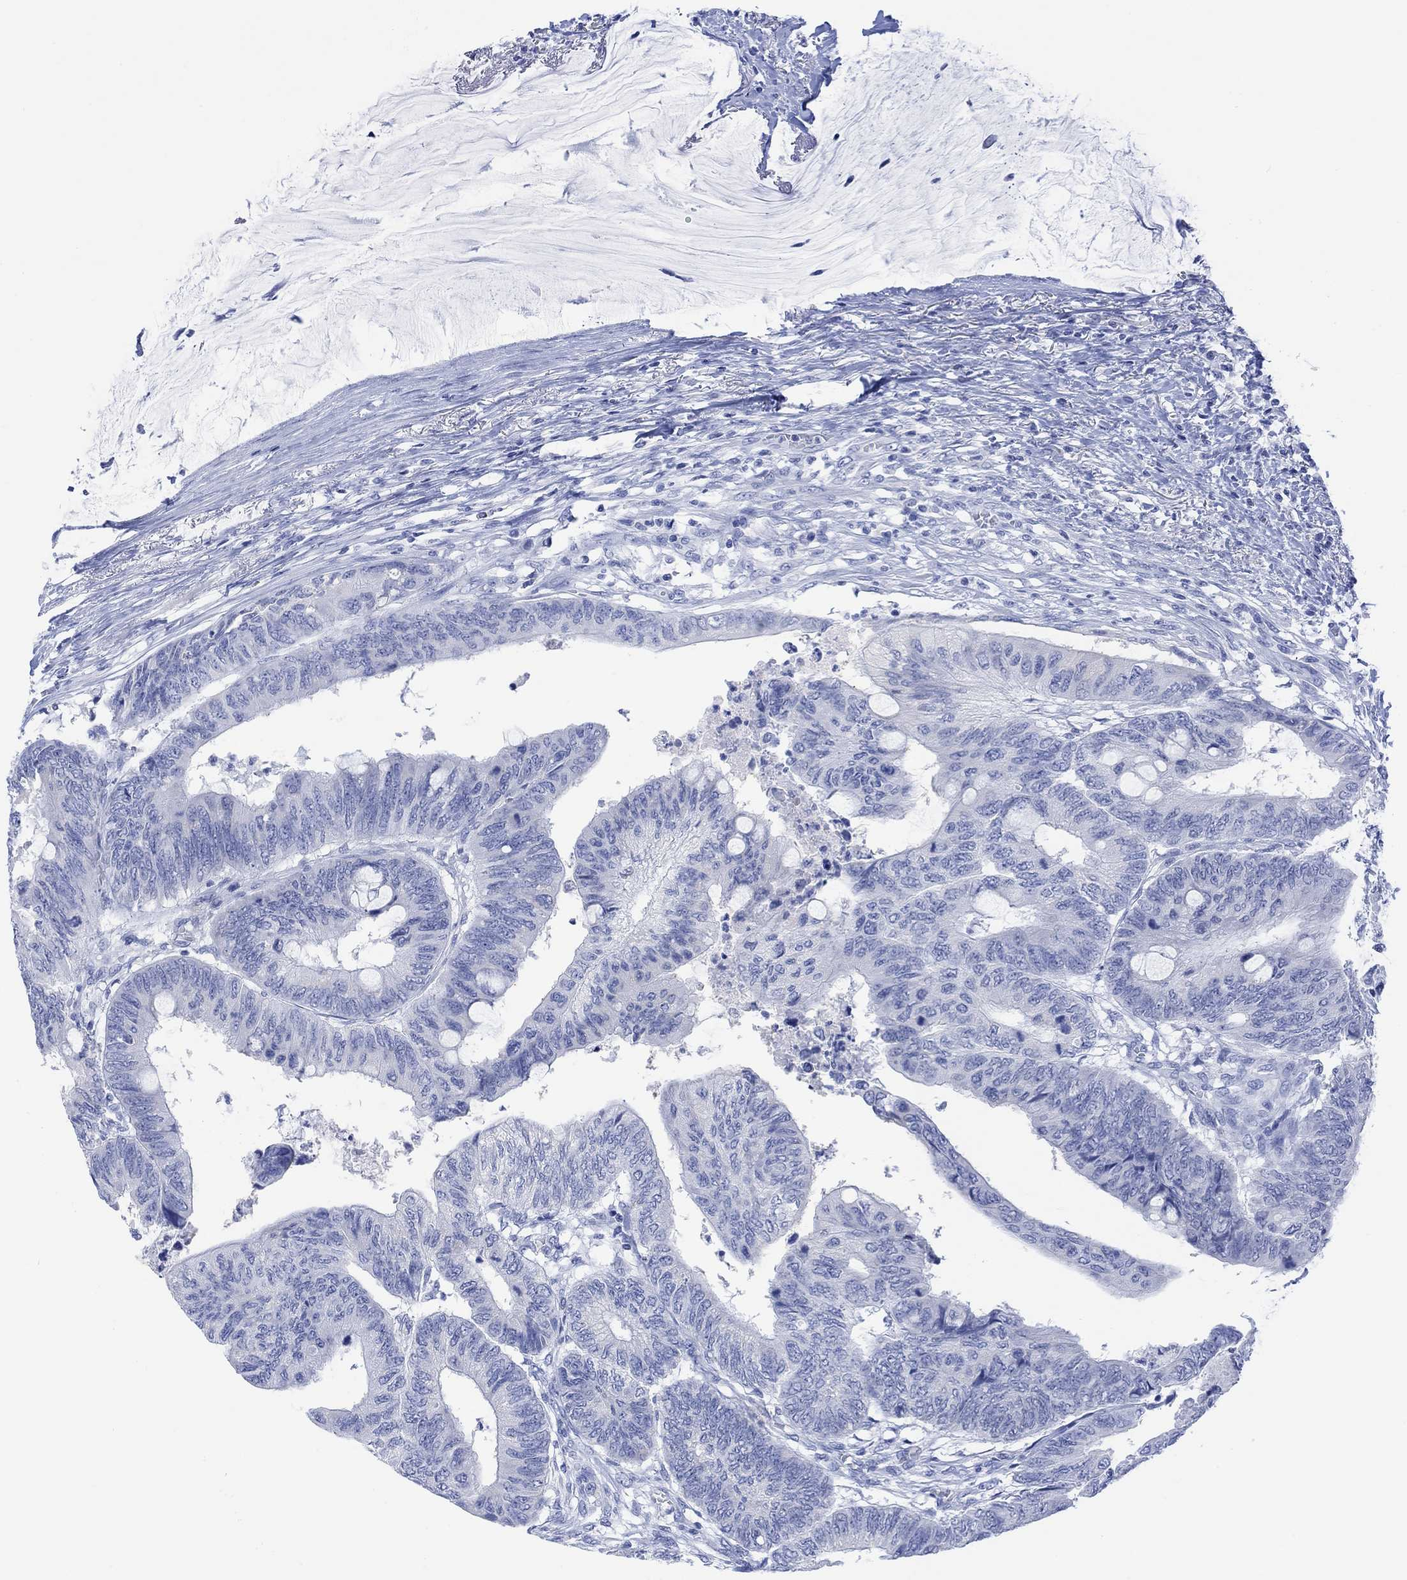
{"staining": {"intensity": "negative", "quantity": "none", "location": "none"}, "tissue": "colorectal cancer", "cell_type": "Tumor cells", "image_type": "cancer", "snomed": [{"axis": "morphology", "description": "Normal tissue, NOS"}, {"axis": "morphology", "description": "Adenocarcinoma, NOS"}, {"axis": "topography", "description": "Rectum"}, {"axis": "topography", "description": "Peripheral nerve tissue"}], "caption": "Photomicrograph shows no protein expression in tumor cells of colorectal adenocarcinoma tissue.", "gene": "CALCA", "patient": {"sex": "male", "age": 92}}